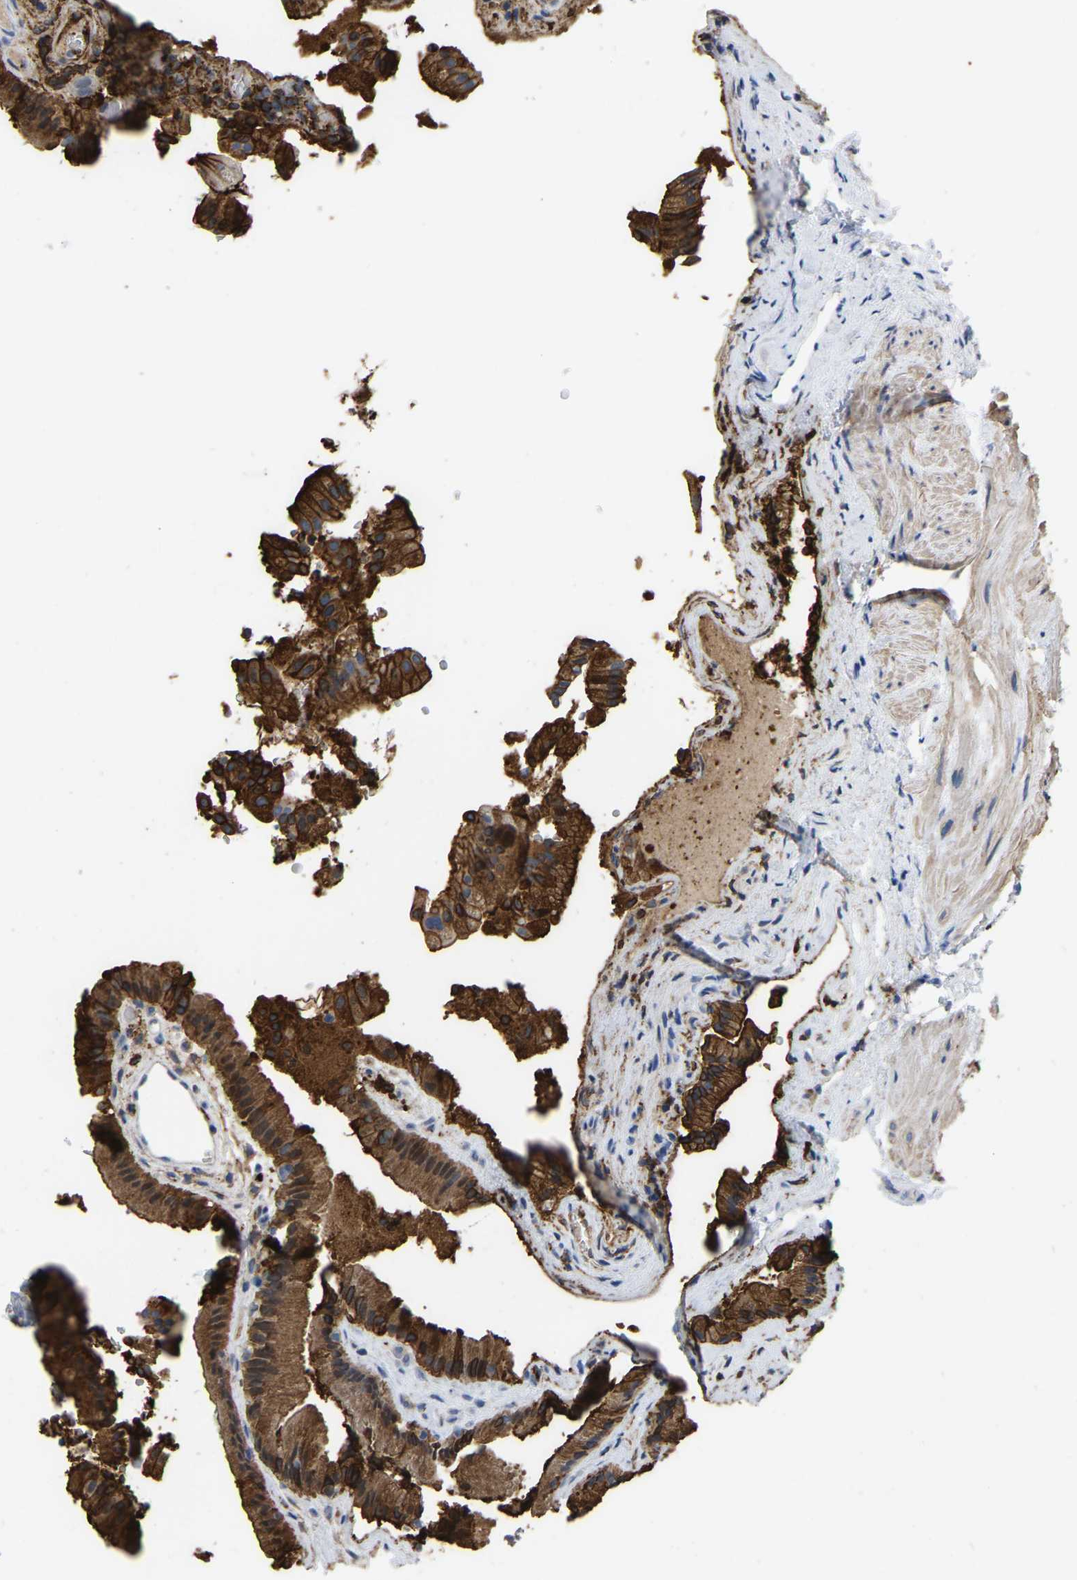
{"staining": {"intensity": "strong", "quantity": ">75%", "location": "cytoplasmic/membranous"}, "tissue": "gallbladder", "cell_type": "Glandular cells", "image_type": "normal", "snomed": [{"axis": "morphology", "description": "Normal tissue, NOS"}, {"axis": "topography", "description": "Gallbladder"}], "caption": "High-power microscopy captured an immunohistochemistry (IHC) histopathology image of normal gallbladder, revealing strong cytoplasmic/membranous expression in approximately >75% of glandular cells. Ihc stains the protein in brown and the nuclei are stained blue.", "gene": "ZNF449", "patient": {"sex": "male", "age": 49}}